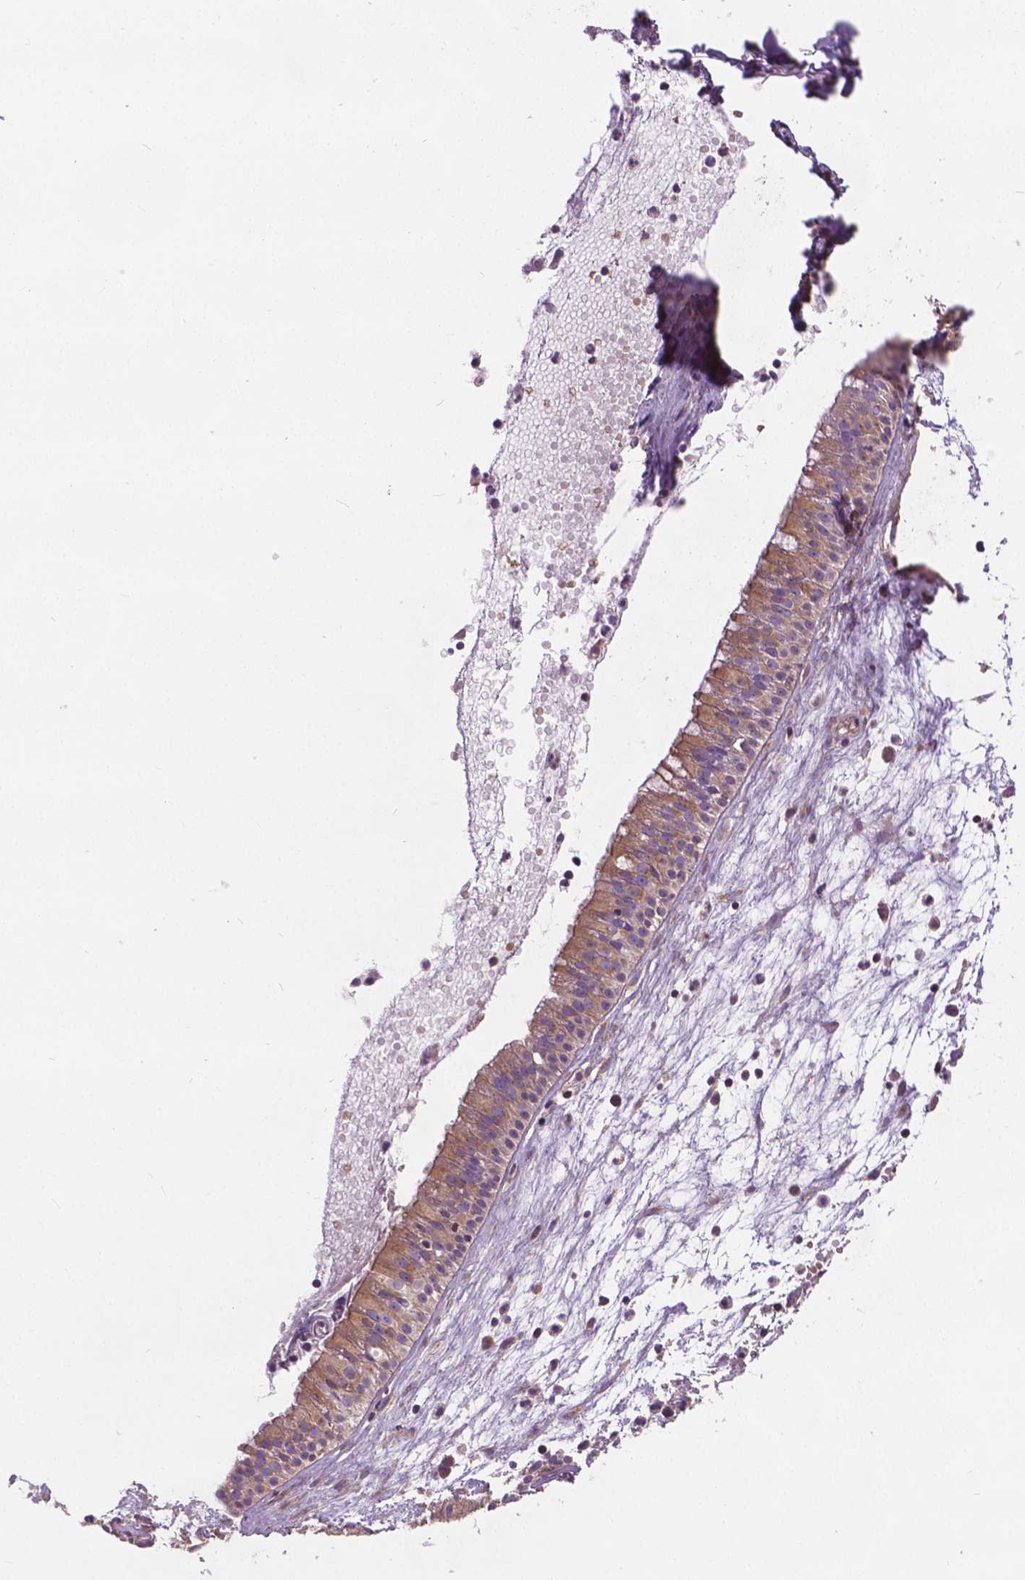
{"staining": {"intensity": "moderate", "quantity": ">75%", "location": "cytoplasmic/membranous"}, "tissue": "nasopharynx", "cell_type": "Respiratory epithelial cells", "image_type": "normal", "snomed": [{"axis": "morphology", "description": "Normal tissue, NOS"}, {"axis": "topography", "description": "Nasopharynx"}], "caption": "Immunohistochemical staining of unremarkable nasopharynx displays medium levels of moderate cytoplasmic/membranous expression in about >75% of respiratory epithelial cells.", "gene": "MZT1", "patient": {"sex": "male", "age": 31}}